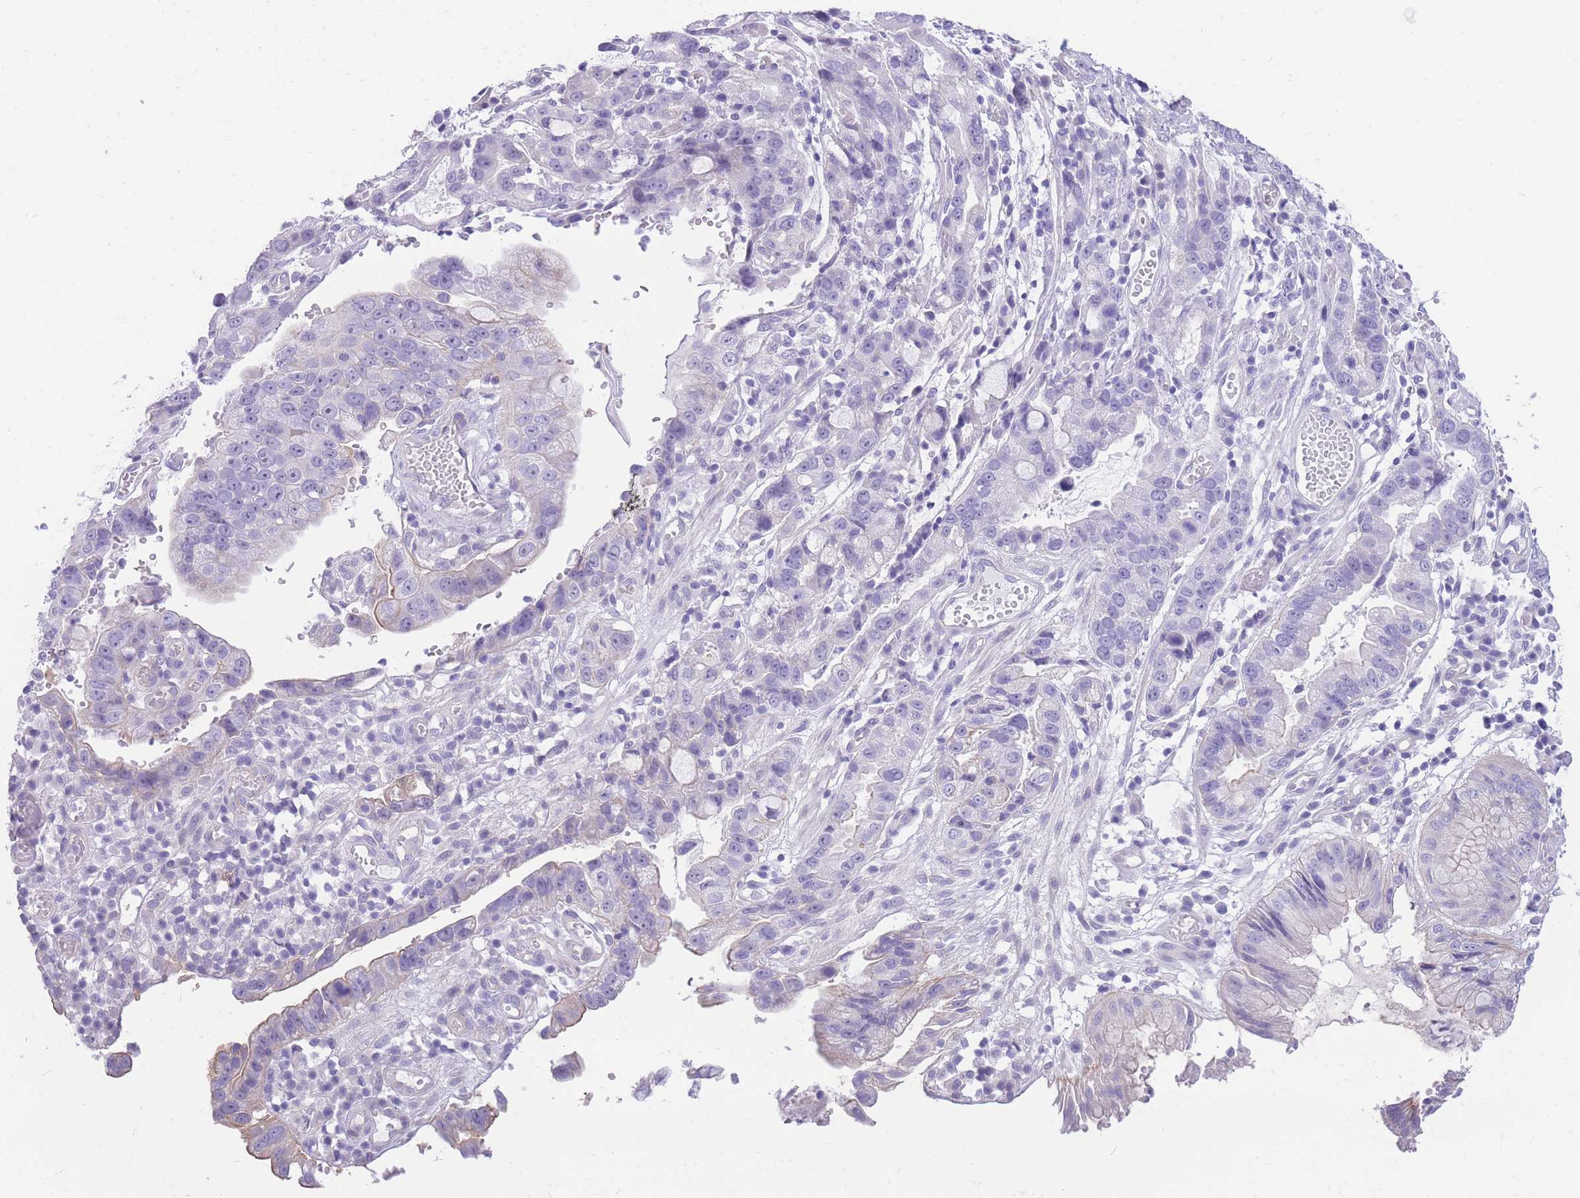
{"staining": {"intensity": "negative", "quantity": "none", "location": "none"}, "tissue": "stomach cancer", "cell_type": "Tumor cells", "image_type": "cancer", "snomed": [{"axis": "morphology", "description": "Adenocarcinoma, NOS"}, {"axis": "topography", "description": "Stomach"}], "caption": "The immunohistochemistry micrograph has no significant expression in tumor cells of adenocarcinoma (stomach) tissue. (DAB (3,3'-diaminobenzidine) immunohistochemistry (IHC) with hematoxylin counter stain).", "gene": "ZNF311", "patient": {"sex": "male", "age": 55}}